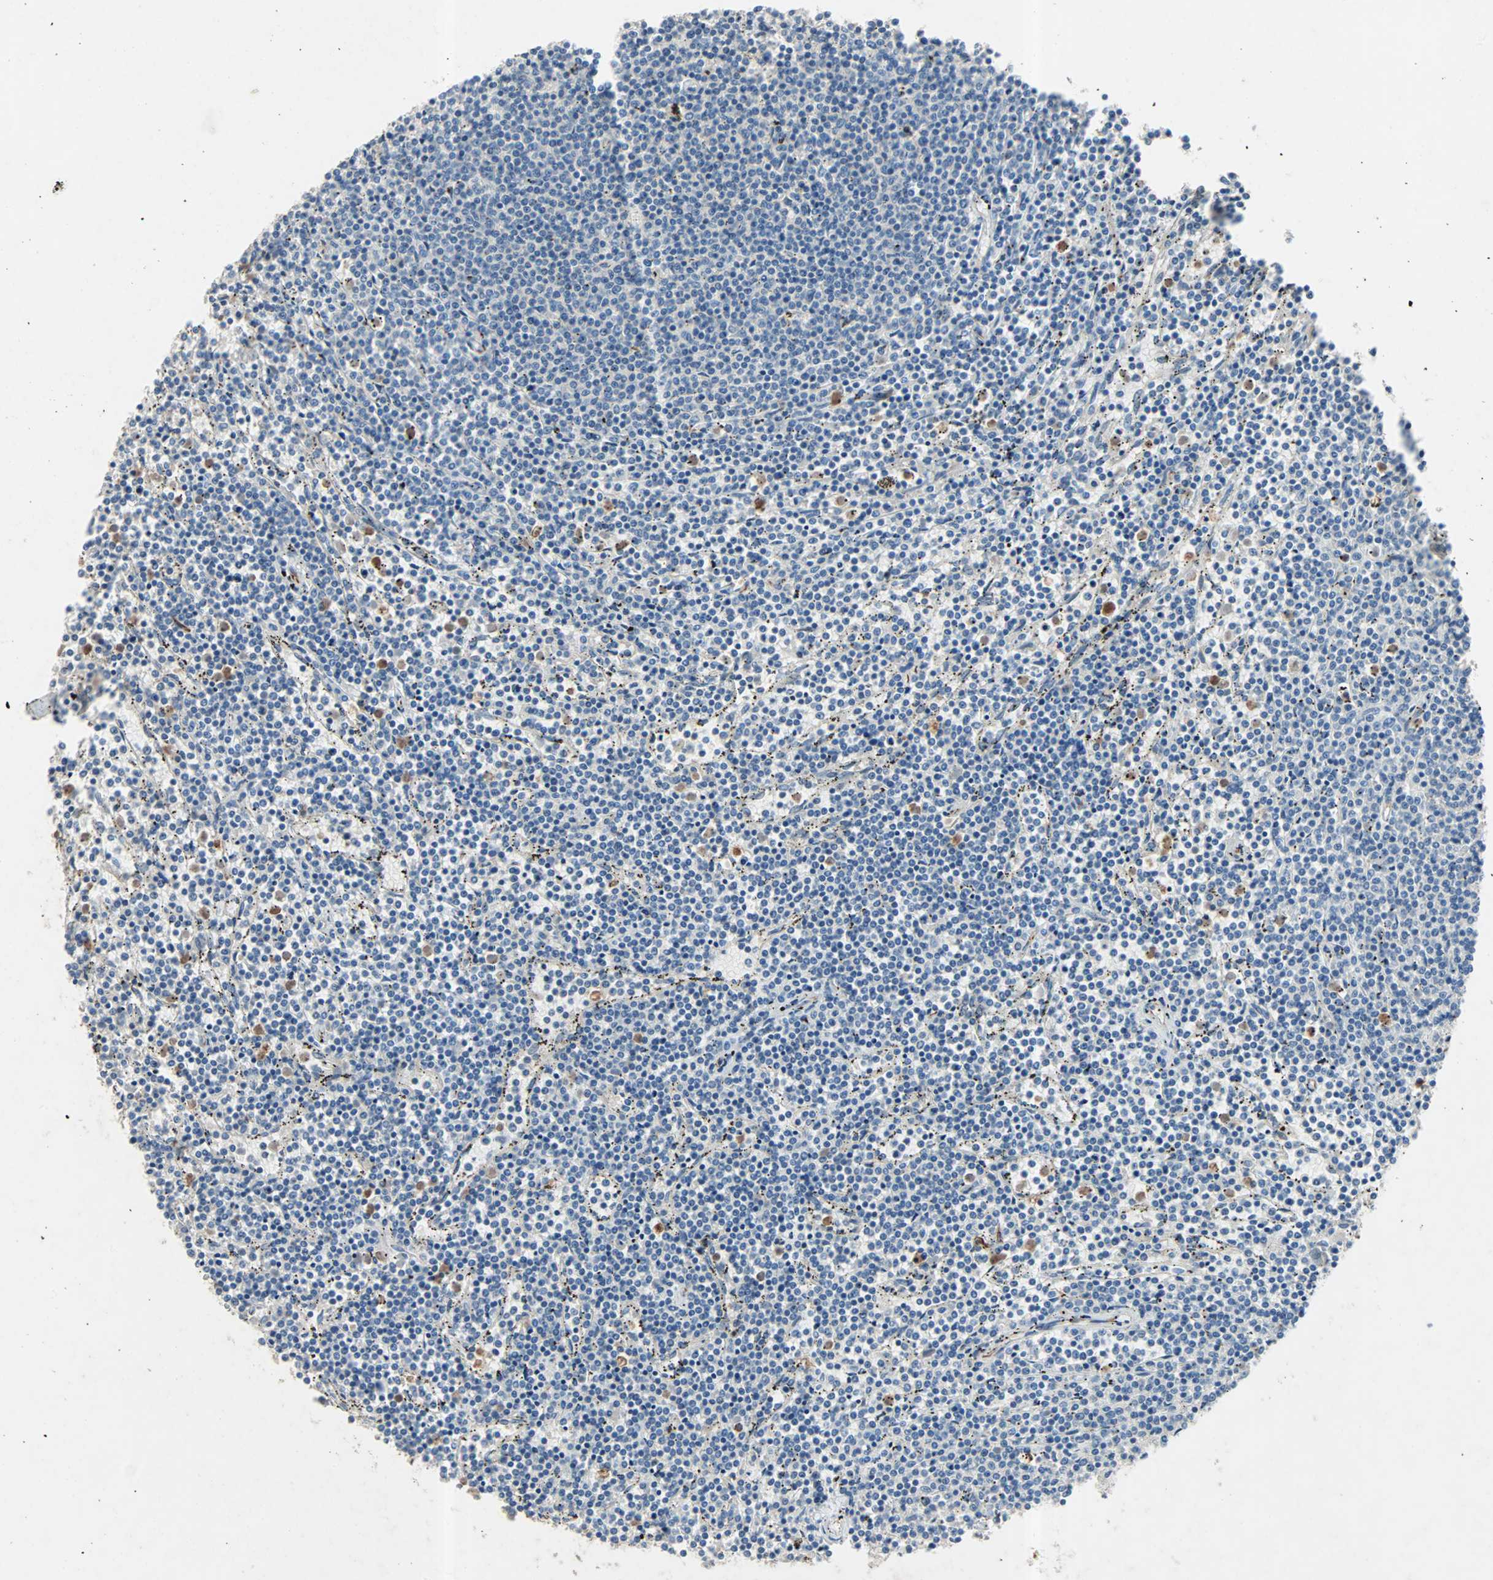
{"staining": {"intensity": "negative", "quantity": "none", "location": "none"}, "tissue": "lymphoma", "cell_type": "Tumor cells", "image_type": "cancer", "snomed": [{"axis": "morphology", "description": "Malignant lymphoma, non-Hodgkin's type, Low grade"}, {"axis": "topography", "description": "Spleen"}], "caption": "Tumor cells show no significant positivity in lymphoma. (Brightfield microscopy of DAB (3,3'-diaminobenzidine) immunohistochemistry (IHC) at high magnification).", "gene": "PCDHB2", "patient": {"sex": "female", "age": 50}}